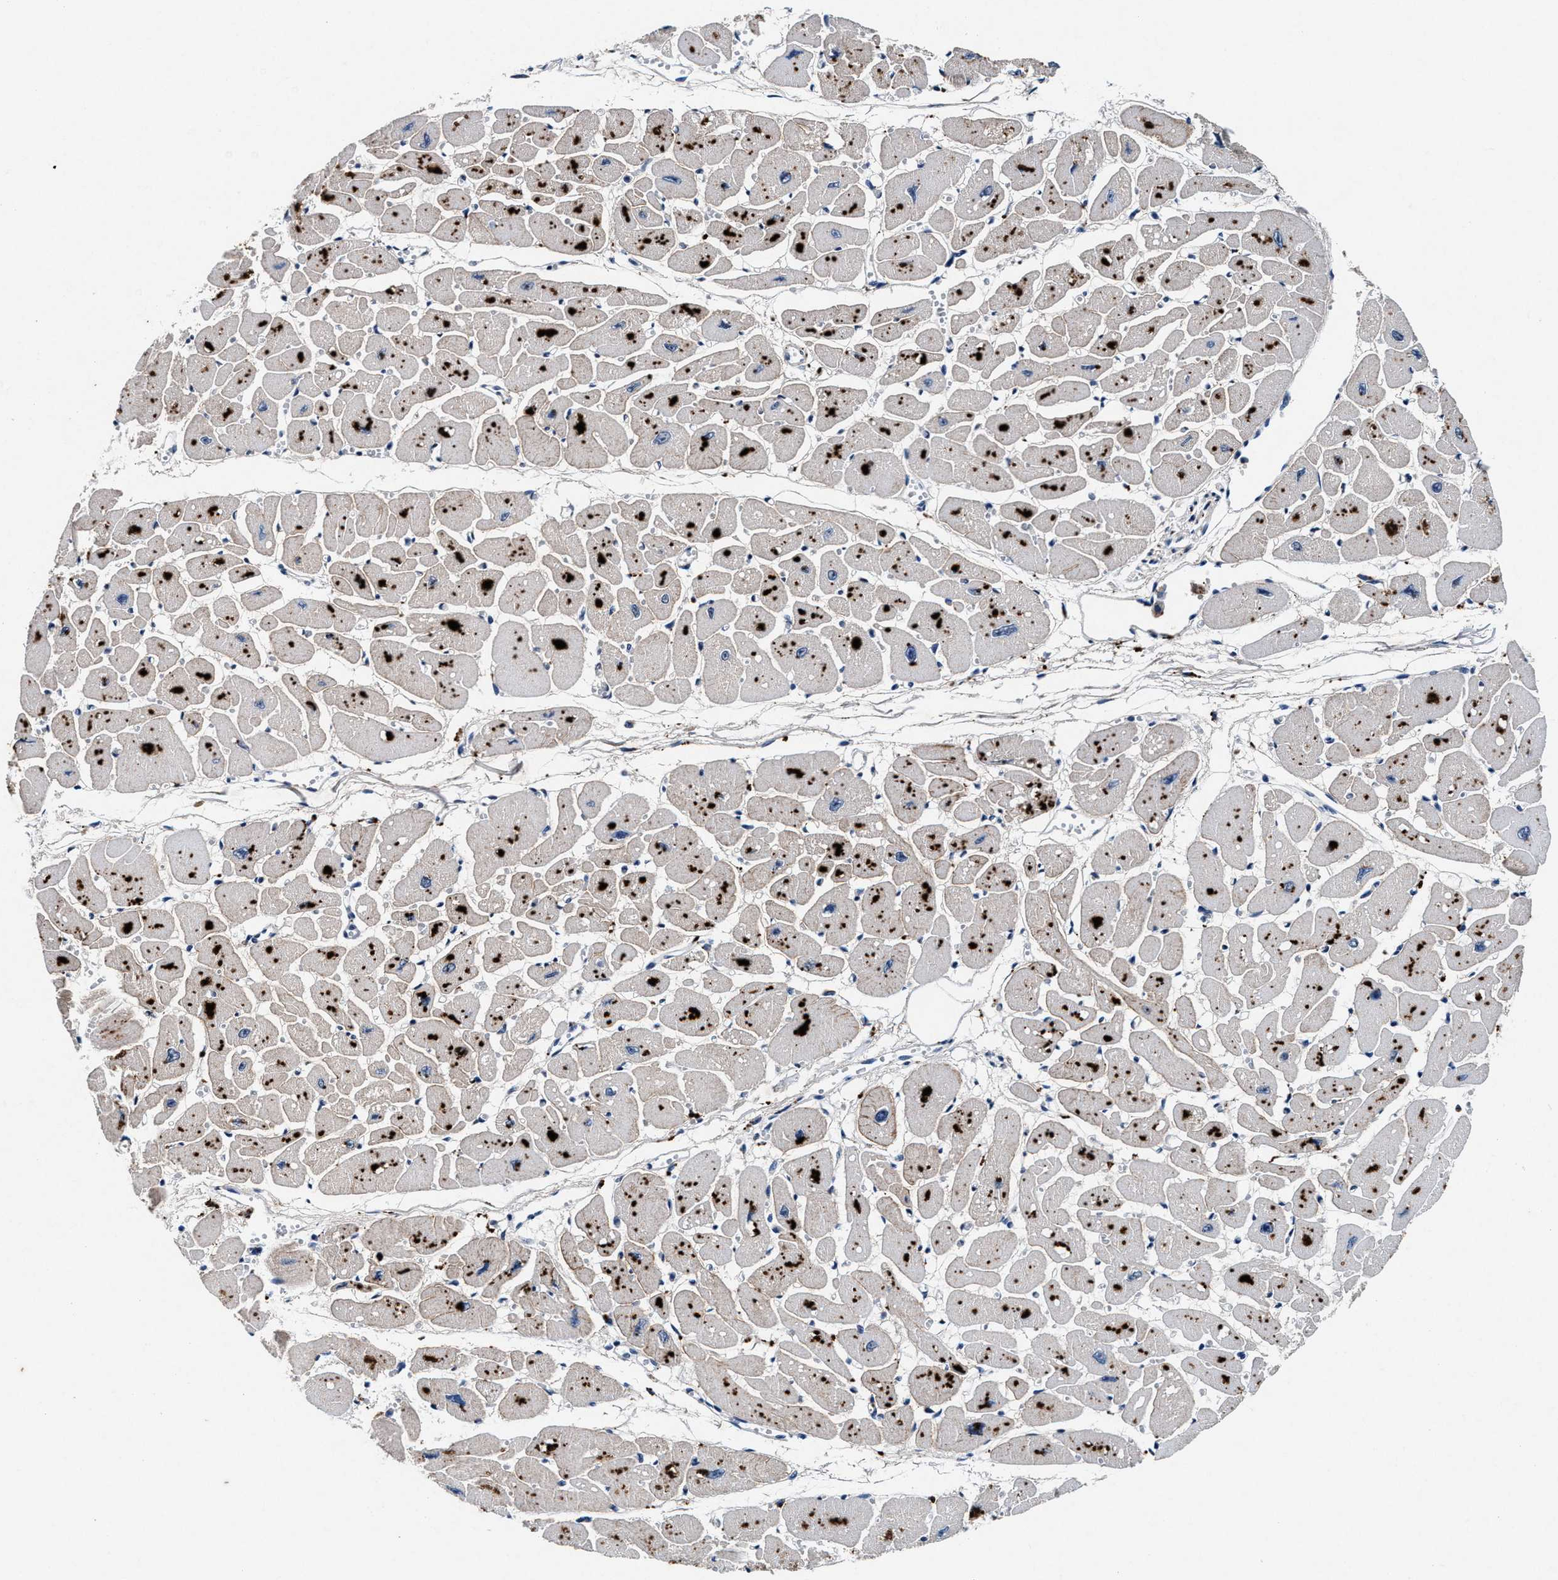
{"staining": {"intensity": "moderate", "quantity": ">75%", "location": "cytoplasmic/membranous"}, "tissue": "heart muscle", "cell_type": "Cardiomyocytes", "image_type": "normal", "snomed": [{"axis": "morphology", "description": "Normal tissue, NOS"}, {"axis": "topography", "description": "Heart"}], "caption": "This image exhibits IHC staining of normal heart muscle, with medium moderate cytoplasmic/membranous expression in approximately >75% of cardiomyocytes.", "gene": "SLC8A1", "patient": {"sex": "female", "age": 54}}